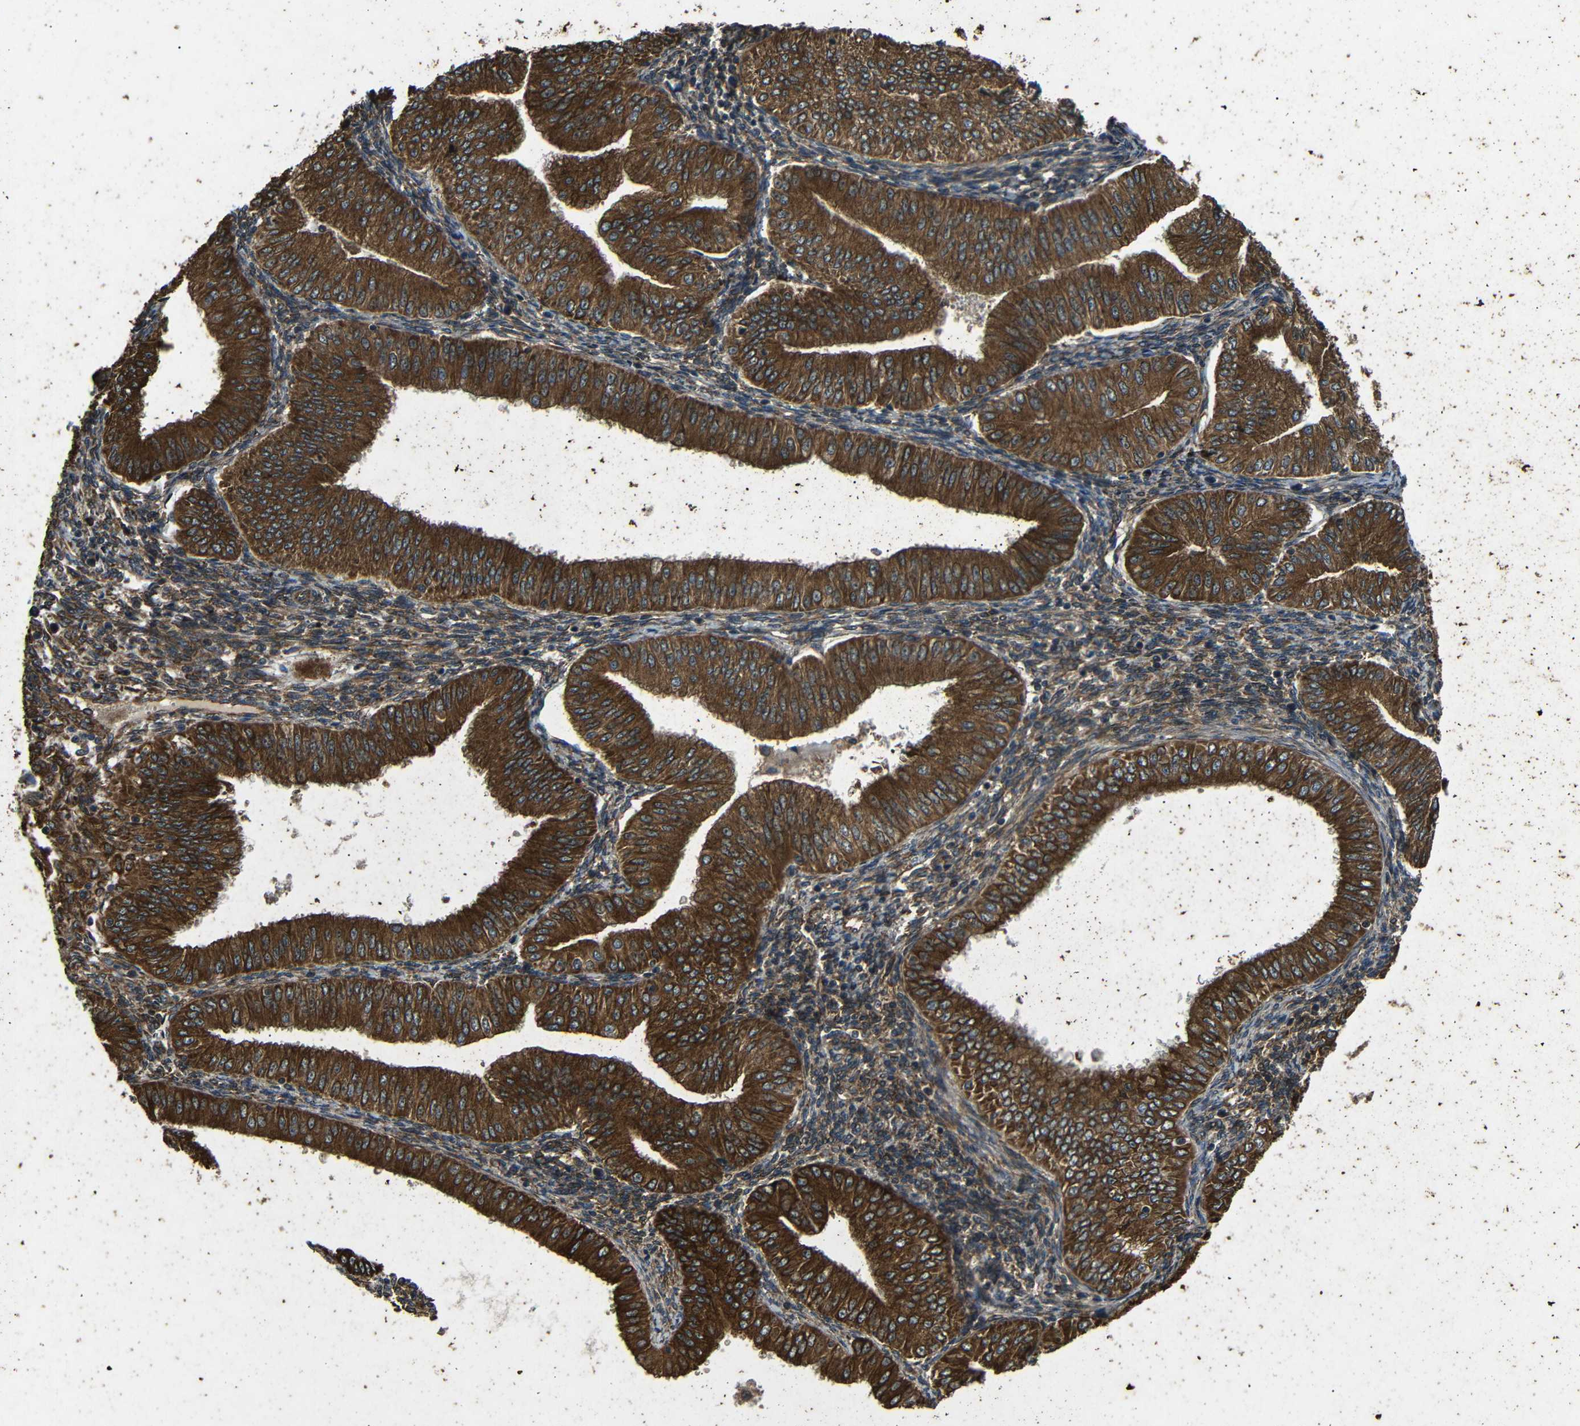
{"staining": {"intensity": "strong", "quantity": ">75%", "location": "cytoplasmic/membranous"}, "tissue": "endometrial cancer", "cell_type": "Tumor cells", "image_type": "cancer", "snomed": [{"axis": "morphology", "description": "Normal tissue, NOS"}, {"axis": "morphology", "description": "Adenocarcinoma, NOS"}, {"axis": "topography", "description": "Endometrium"}], "caption": "This is a micrograph of IHC staining of endometrial adenocarcinoma, which shows strong positivity in the cytoplasmic/membranous of tumor cells.", "gene": "TRPC1", "patient": {"sex": "female", "age": 53}}